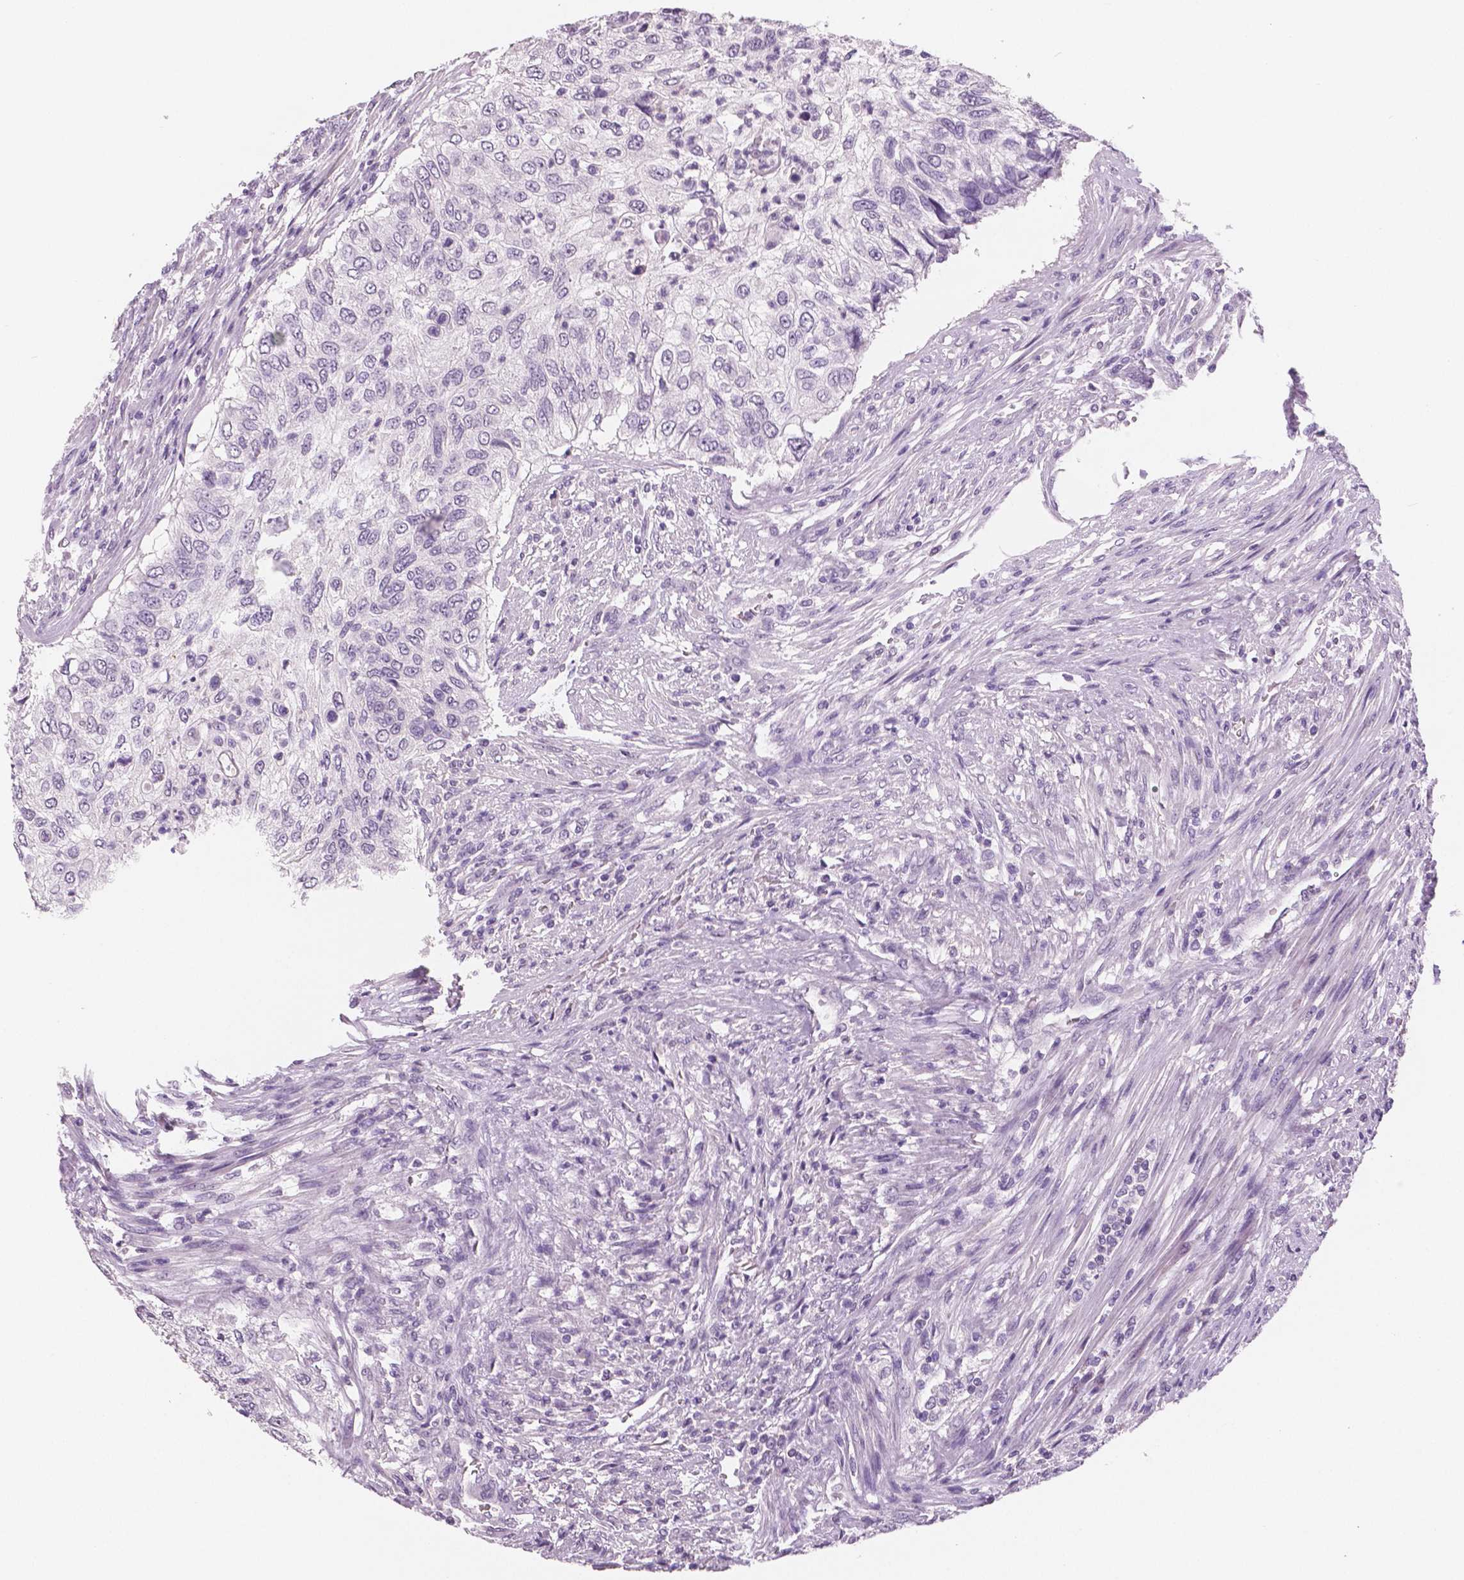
{"staining": {"intensity": "negative", "quantity": "none", "location": "none"}, "tissue": "urothelial cancer", "cell_type": "Tumor cells", "image_type": "cancer", "snomed": [{"axis": "morphology", "description": "Urothelial carcinoma, High grade"}, {"axis": "topography", "description": "Urinary bladder"}], "caption": "High magnification brightfield microscopy of urothelial cancer stained with DAB (3,3'-diaminobenzidine) (brown) and counterstained with hematoxylin (blue): tumor cells show no significant positivity.", "gene": "TSPAN7", "patient": {"sex": "female", "age": 60}}